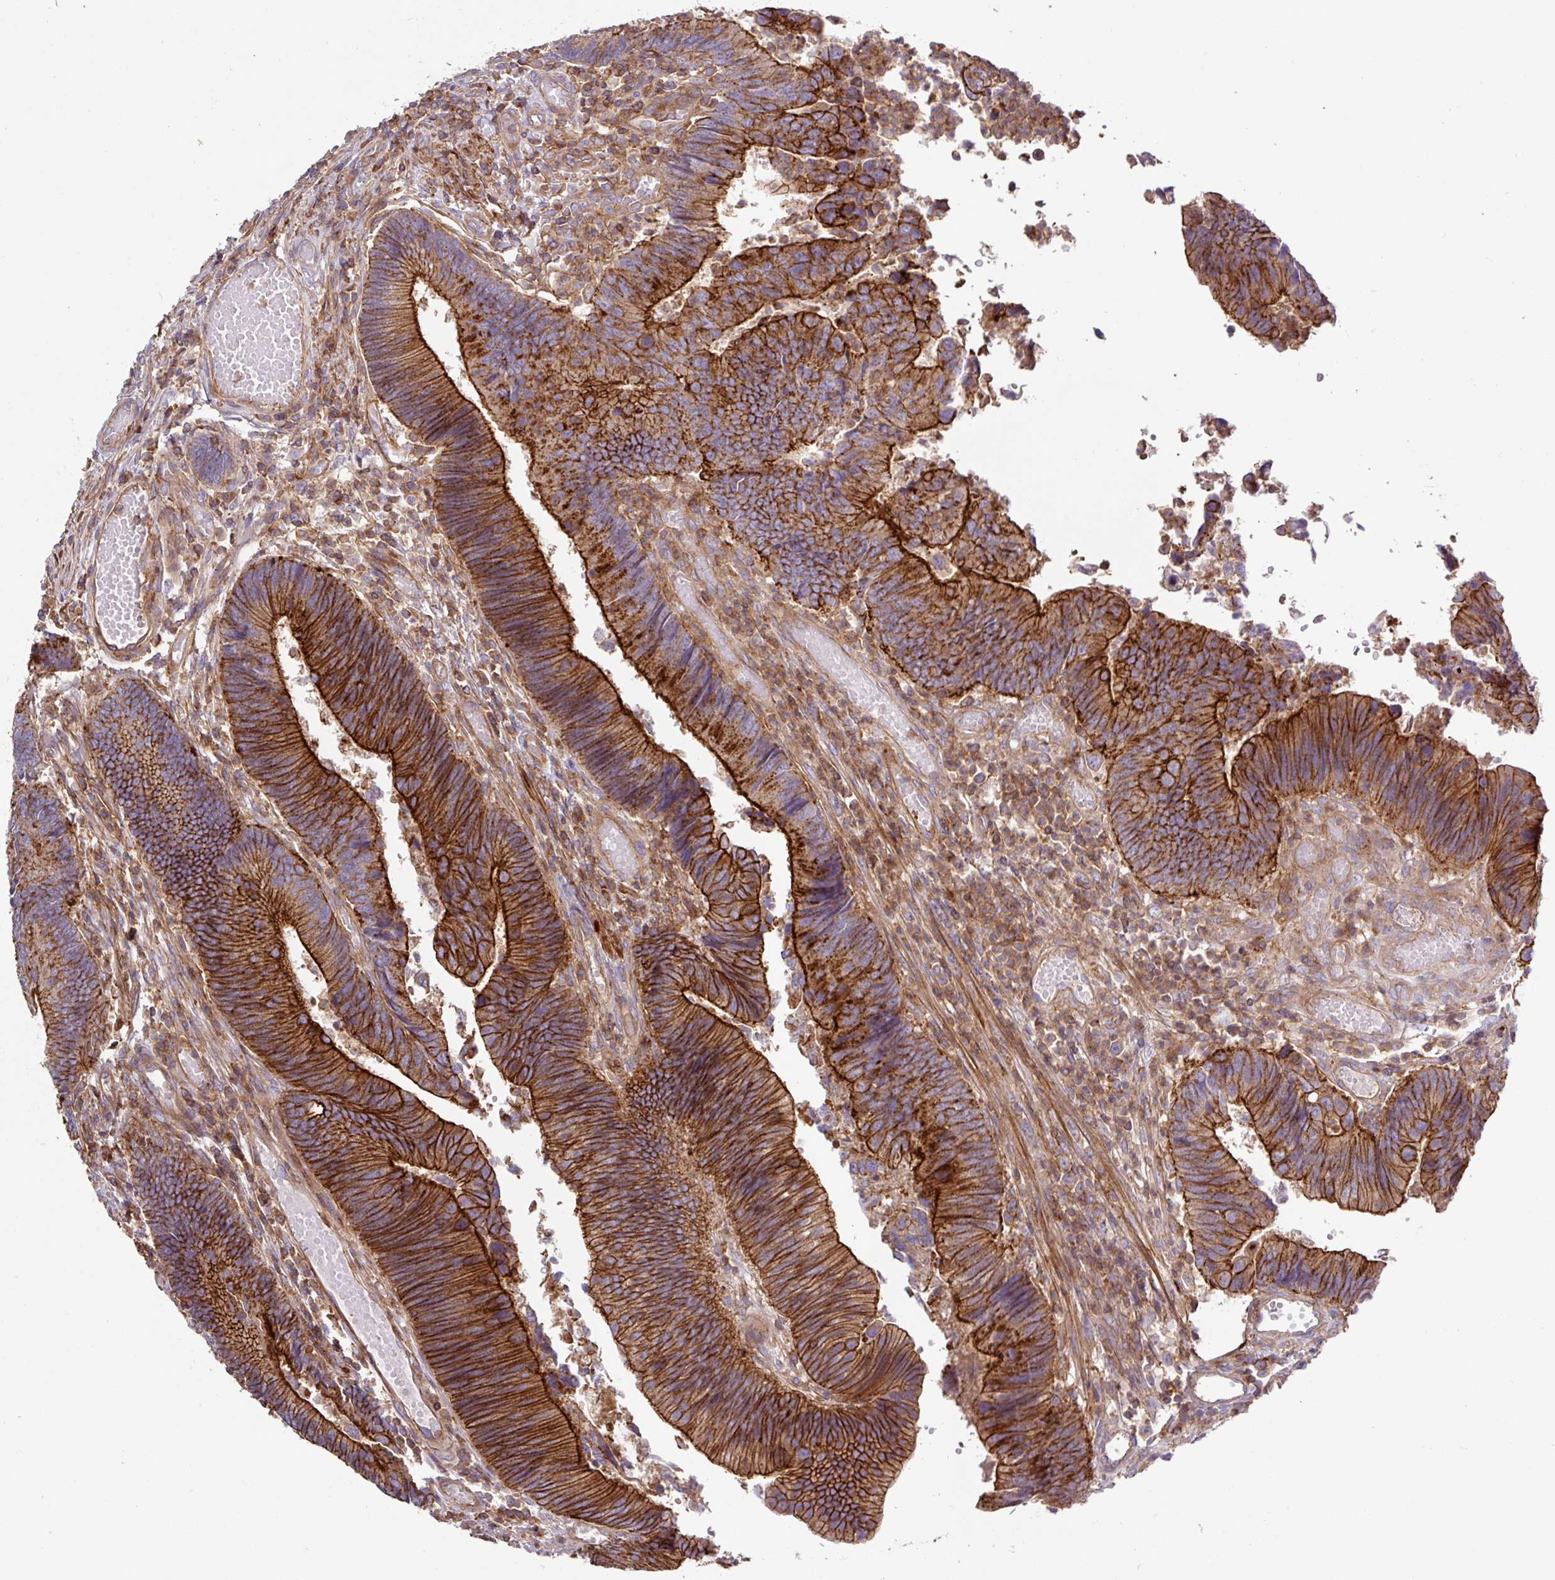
{"staining": {"intensity": "strong", "quantity": ">75%", "location": "cytoplasmic/membranous"}, "tissue": "colorectal cancer", "cell_type": "Tumor cells", "image_type": "cancer", "snomed": [{"axis": "morphology", "description": "Adenocarcinoma, NOS"}, {"axis": "topography", "description": "Colon"}], "caption": "Protein expression by immunohistochemistry (IHC) displays strong cytoplasmic/membranous positivity in approximately >75% of tumor cells in colorectal adenocarcinoma.", "gene": "RIC1", "patient": {"sex": "female", "age": 67}}